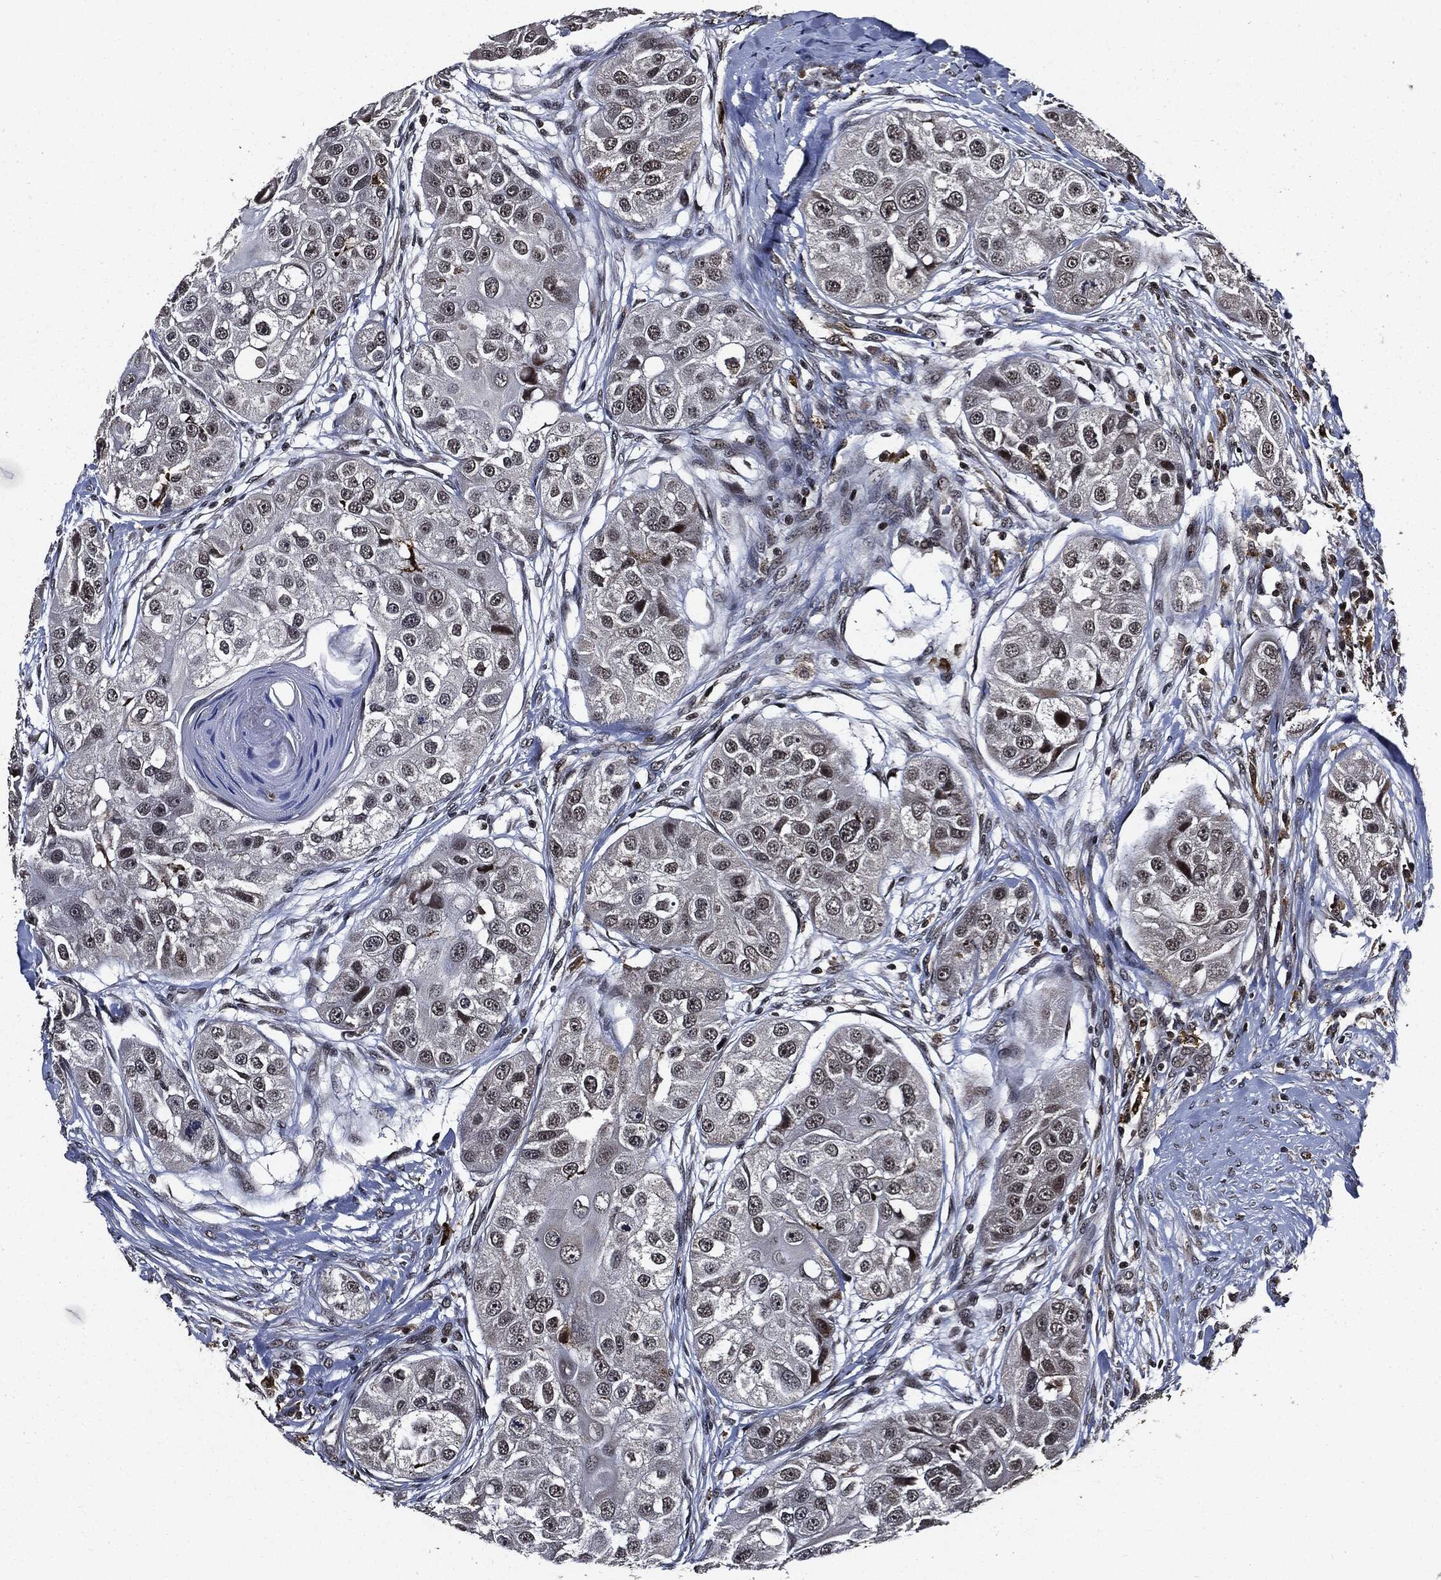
{"staining": {"intensity": "moderate", "quantity": "<25%", "location": "cytoplasmic/membranous"}, "tissue": "head and neck cancer", "cell_type": "Tumor cells", "image_type": "cancer", "snomed": [{"axis": "morphology", "description": "Normal tissue, NOS"}, {"axis": "morphology", "description": "Squamous cell carcinoma, NOS"}, {"axis": "topography", "description": "Skeletal muscle"}, {"axis": "topography", "description": "Head-Neck"}], "caption": "High-magnification brightfield microscopy of head and neck squamous cell carcinoma stained with DAB (brown) and counterstained with hematoxylin (blue). tumor cells exhibit moderate cytoplasmic/membranous staining is identified in about<25% of cells. (brown staining indicates protein expression, while blue staining denotes nuclei).", "gene": "SUGT1", "patient": {"sex": "male", "age": 51}}